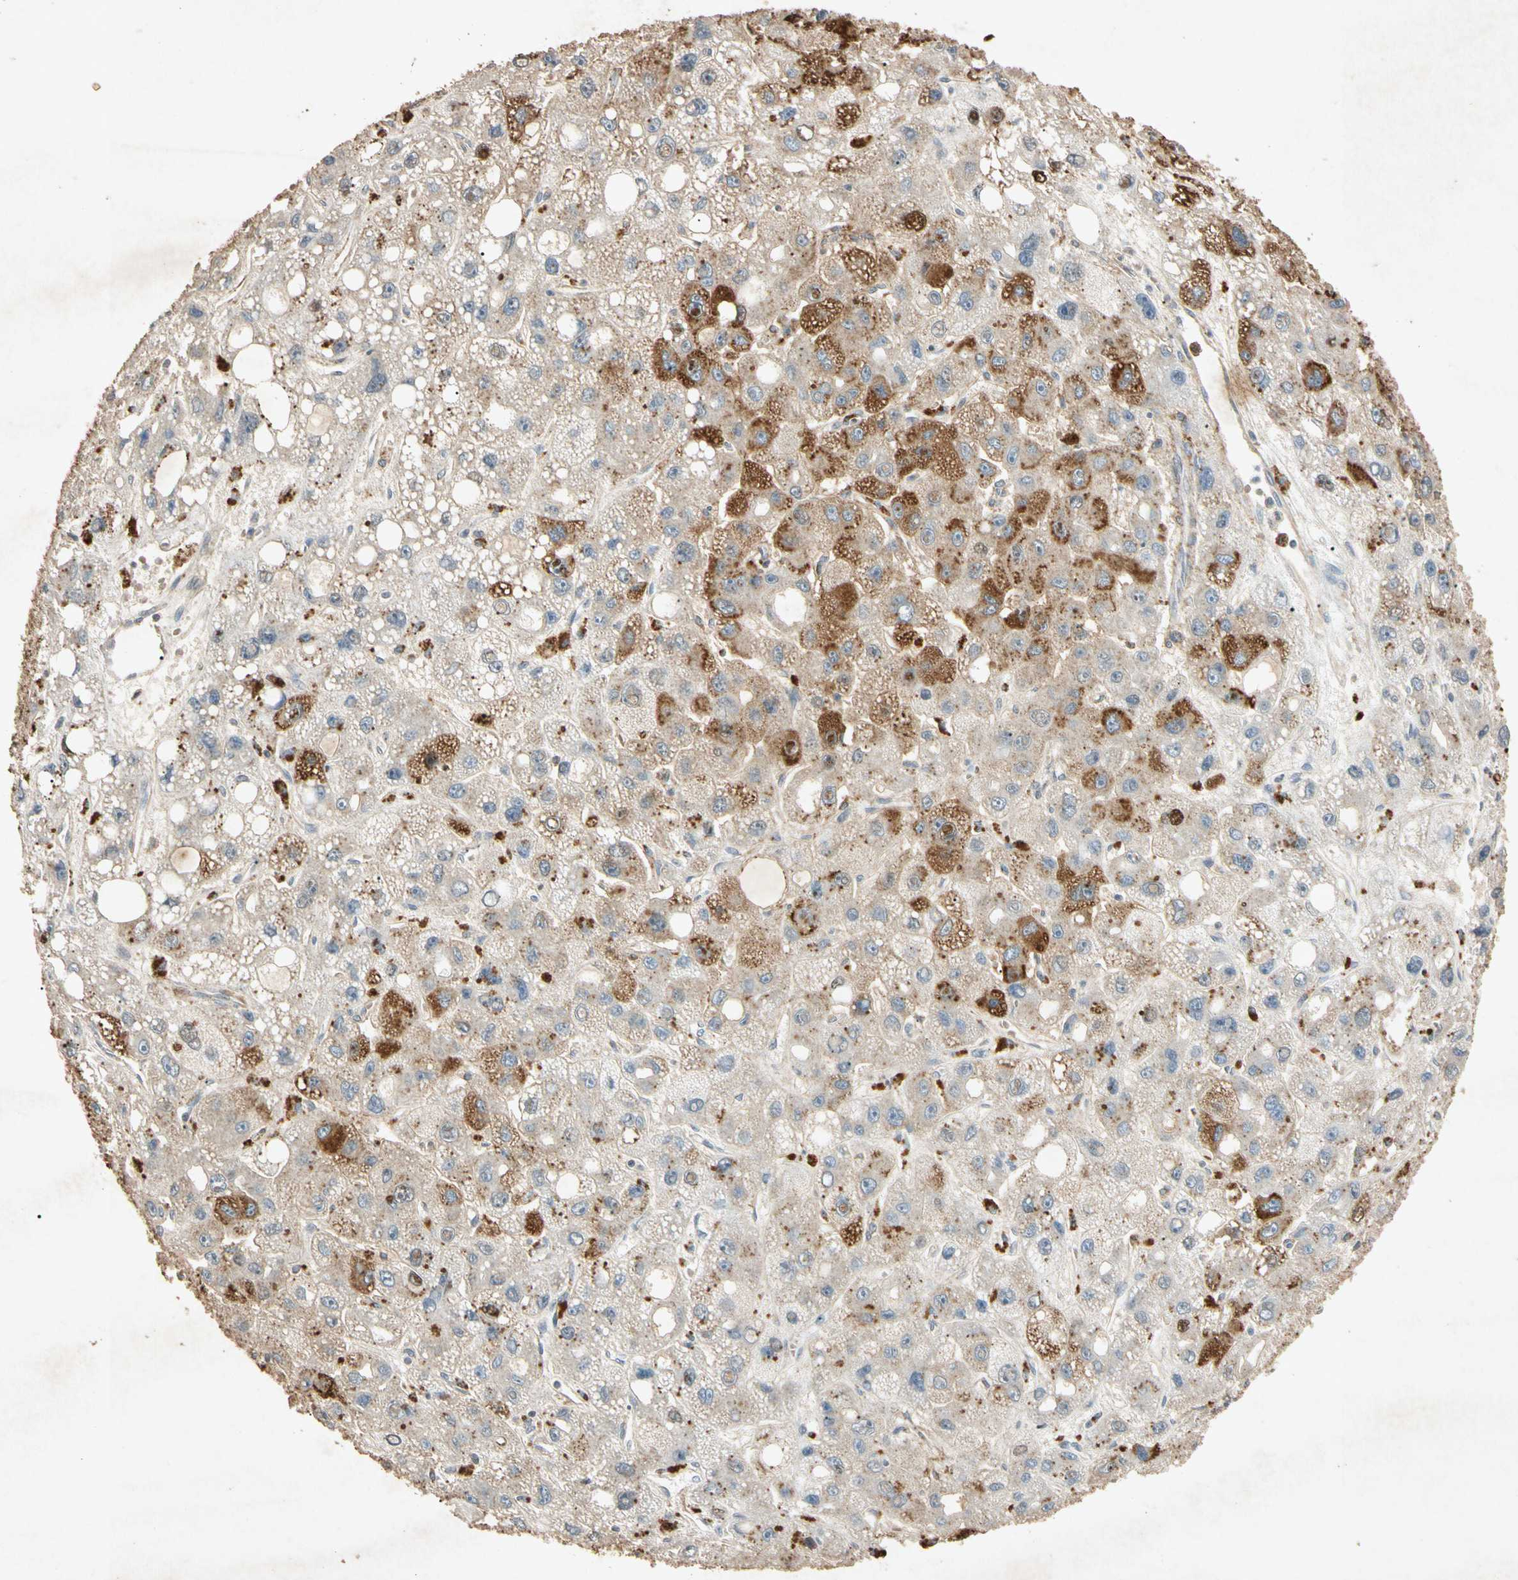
{"staining": {"intensity": "weak", "quantity": ">75%", "location": "cytoplasmic/membranous"}, "tissue": "liver cancer", "cell_type": "Tumor cells", "image_type": "cancer", "snomed": [{"axis": "morphology", "description": "Carcinoma, Hepatocellular, NOS"}, {"axis": "topography", "description": "Liver"}], "caption": "A brown stain labels weak cytoplasmic/membranous positivity of a protein in liver hepatocellular carcinoma tumor cells.", "gene": "MSRB1", "patient": {"sex": "male", "age": 55}}